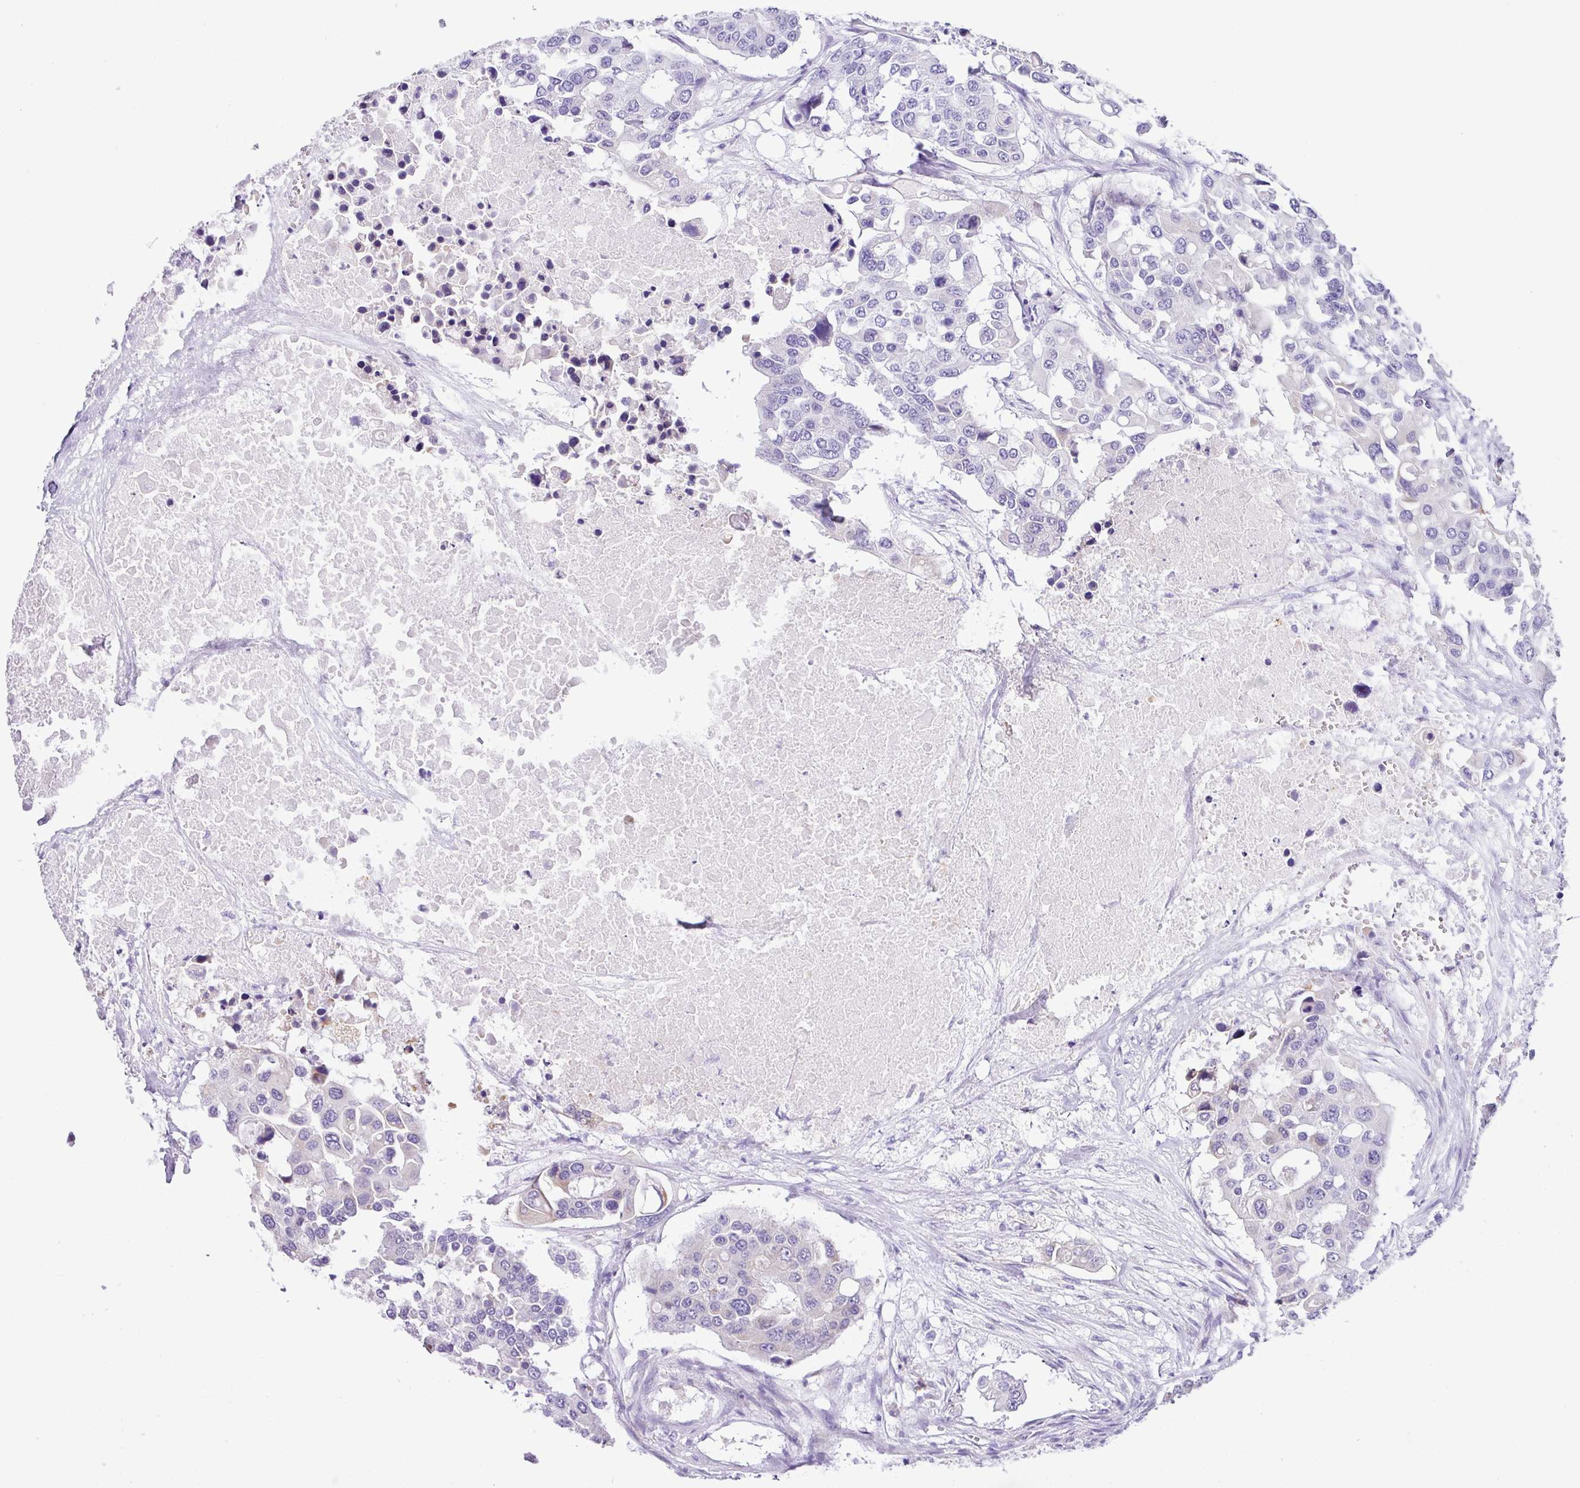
{"staining": {"intensity": "negative", "quantity": "none", "location": "none"}, "tissue": "colorectal cancer", "cell_type": "Tumor cells", "image_type": "cancer", "snomed": [{"axis": "morphology", "description": "Adenocarcinoma, NOS"}, {"axis": "topography", "description": "Colon"}], "caption": "Immunohistochemistry (IHC) micrograph of neoplastic tissue: colorectal cancer stained with DAB demonstrates no significant protein positivity in tumor cells.", "gene": "RGS21", "patient": {"sex": "male", "age": 77}}